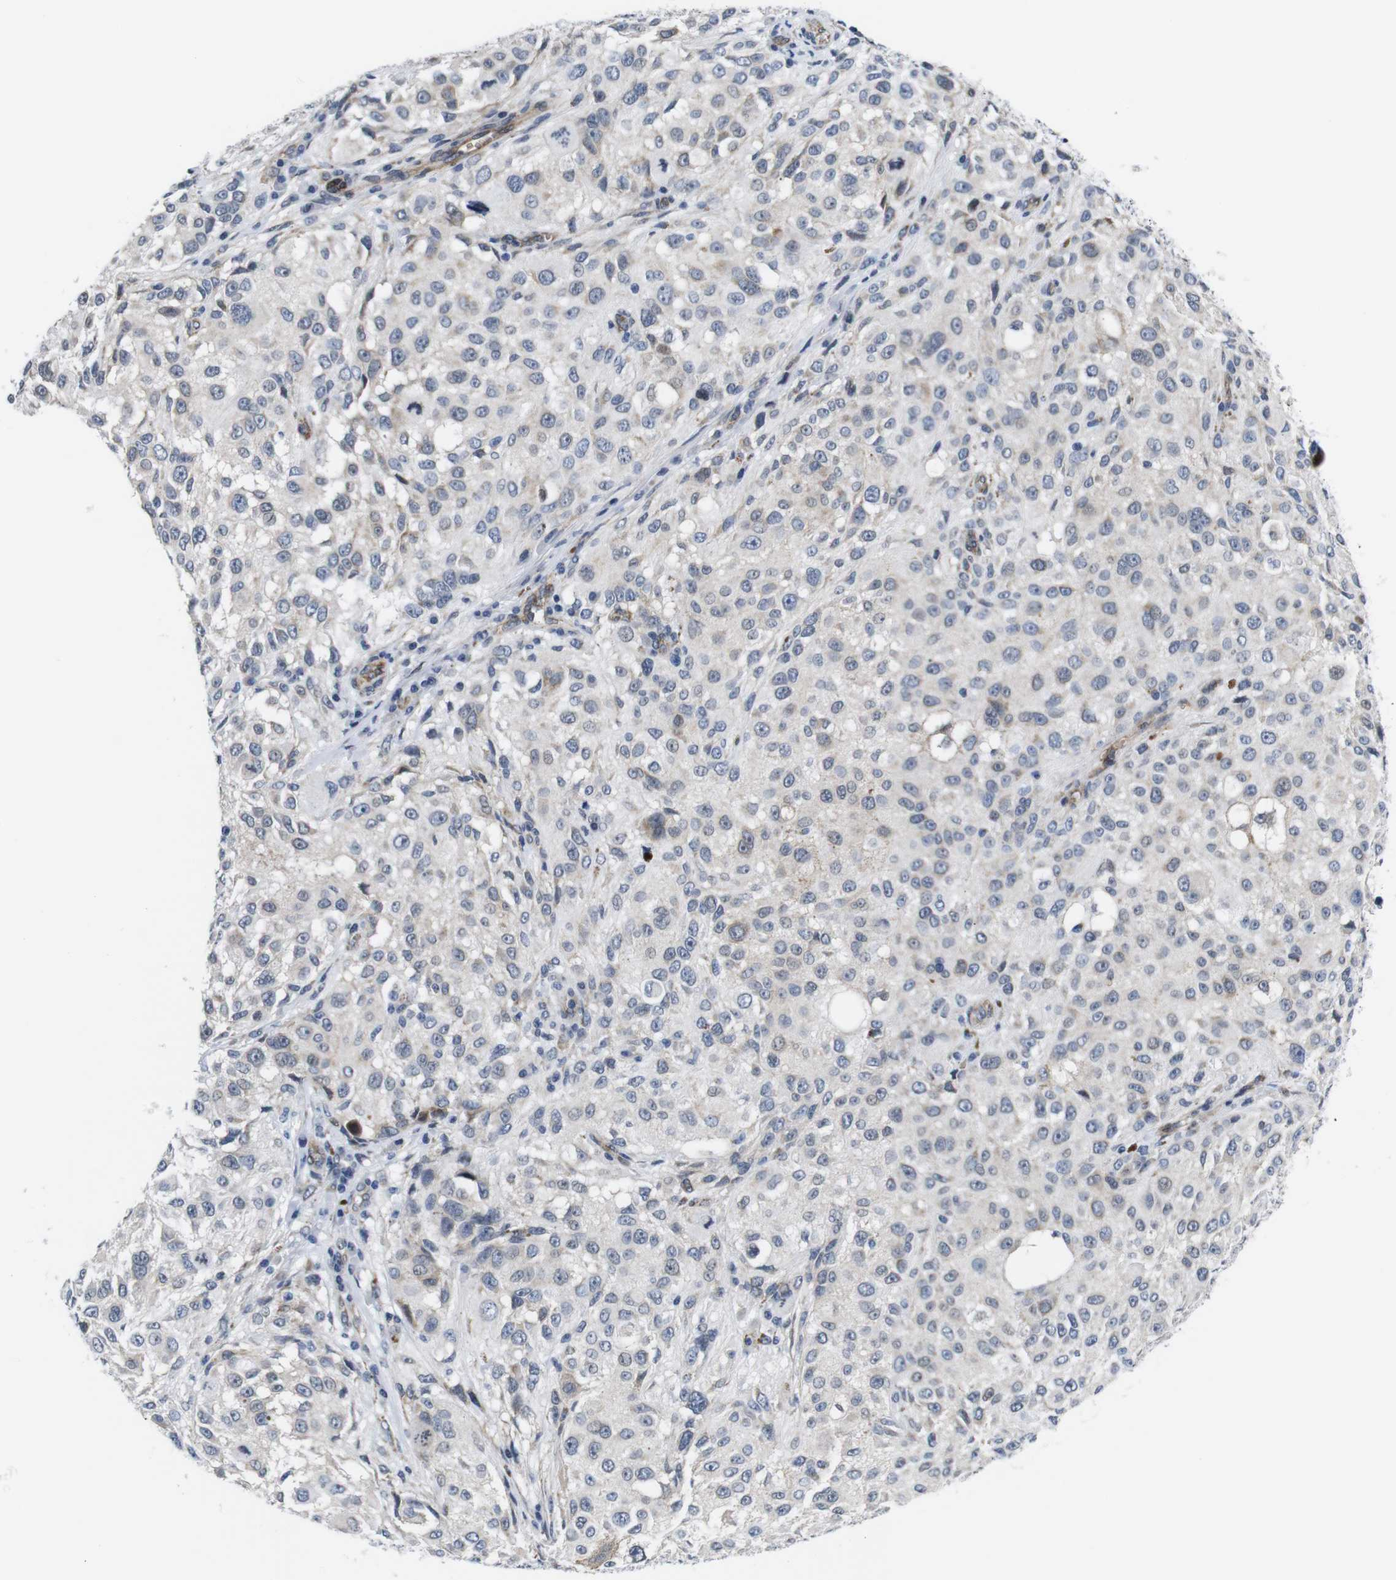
{"staining": {"intensity": "weak", "quantity": "<25%", "location": "cytoplasmic/membranous"}, "tissue": "melanoma", "cell_type": "Tumor cells", "image_type": "cancer", "snomed": [{"axis": "morphology", "description": "Necrosis, NOS"}, {"axis": "morphology", "description": "Malignant melanoma, NOS"}, {"axis": "topography", "description": "Skin"}], "caption": "The photomicrograph displays no staining of tumor cells in melanoma.", "gene": "SOCS3", "patient": {"sex": "female", "age": 87}}